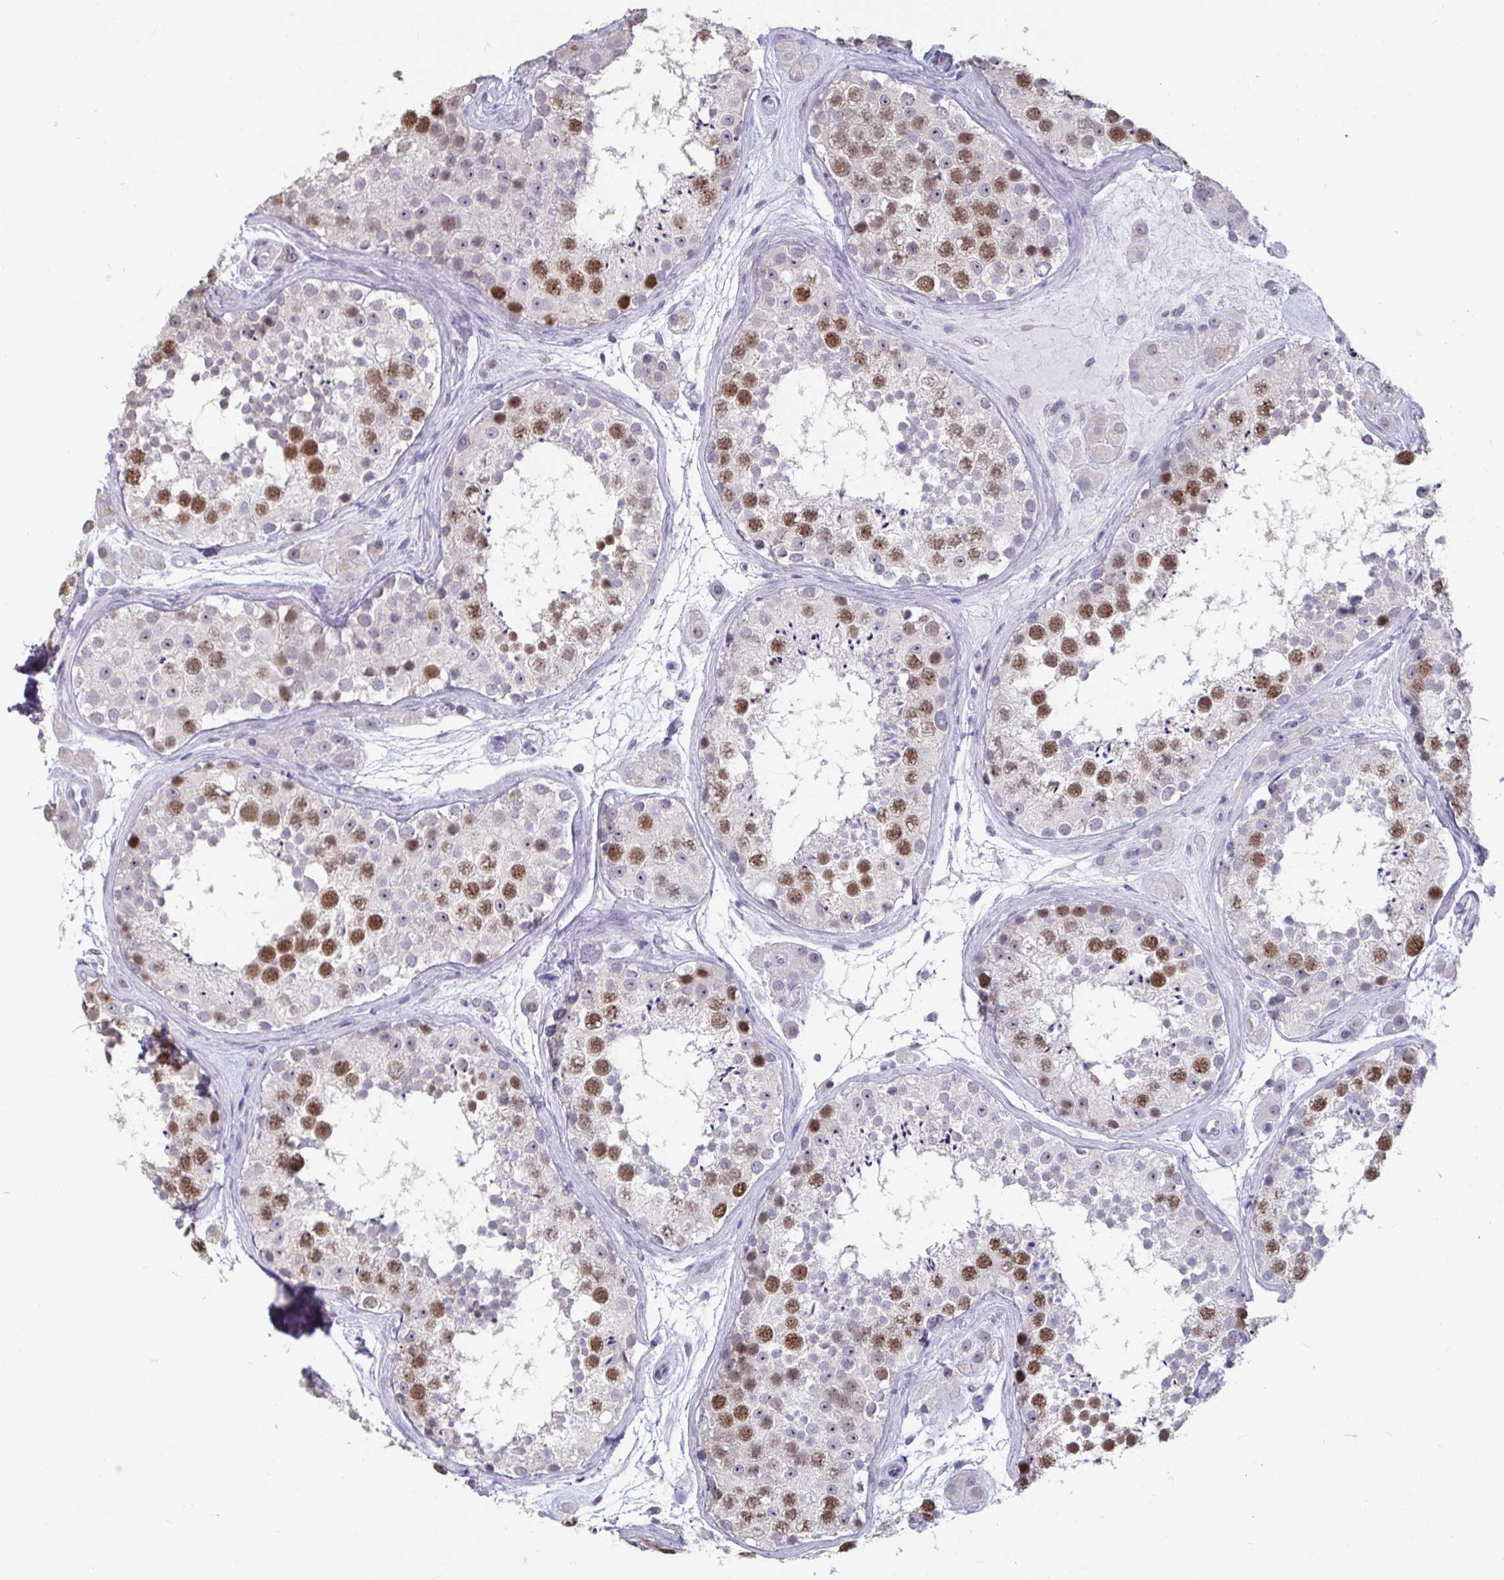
{"staining": {"intensity": "moderate", "quantity": "25%-75%", "location": "nuclear"}, "tissue": "testis", "cell_type": "Cells in seminiferous ducts", "image_type": "normal", "snomed": [{"axis": "morphology", "description": "Normal tissue, NOS"}, {"axis": "topography", "description": "Testis"}], "caption": "An immunohistochemistry image of normal tissue is shown. Protein staining in brown highlights moderate nuclear positivity in testis within cells in seminiferous ducts.", "gene": "ANLN", "patient": {"sex": "male", "age": 41}}